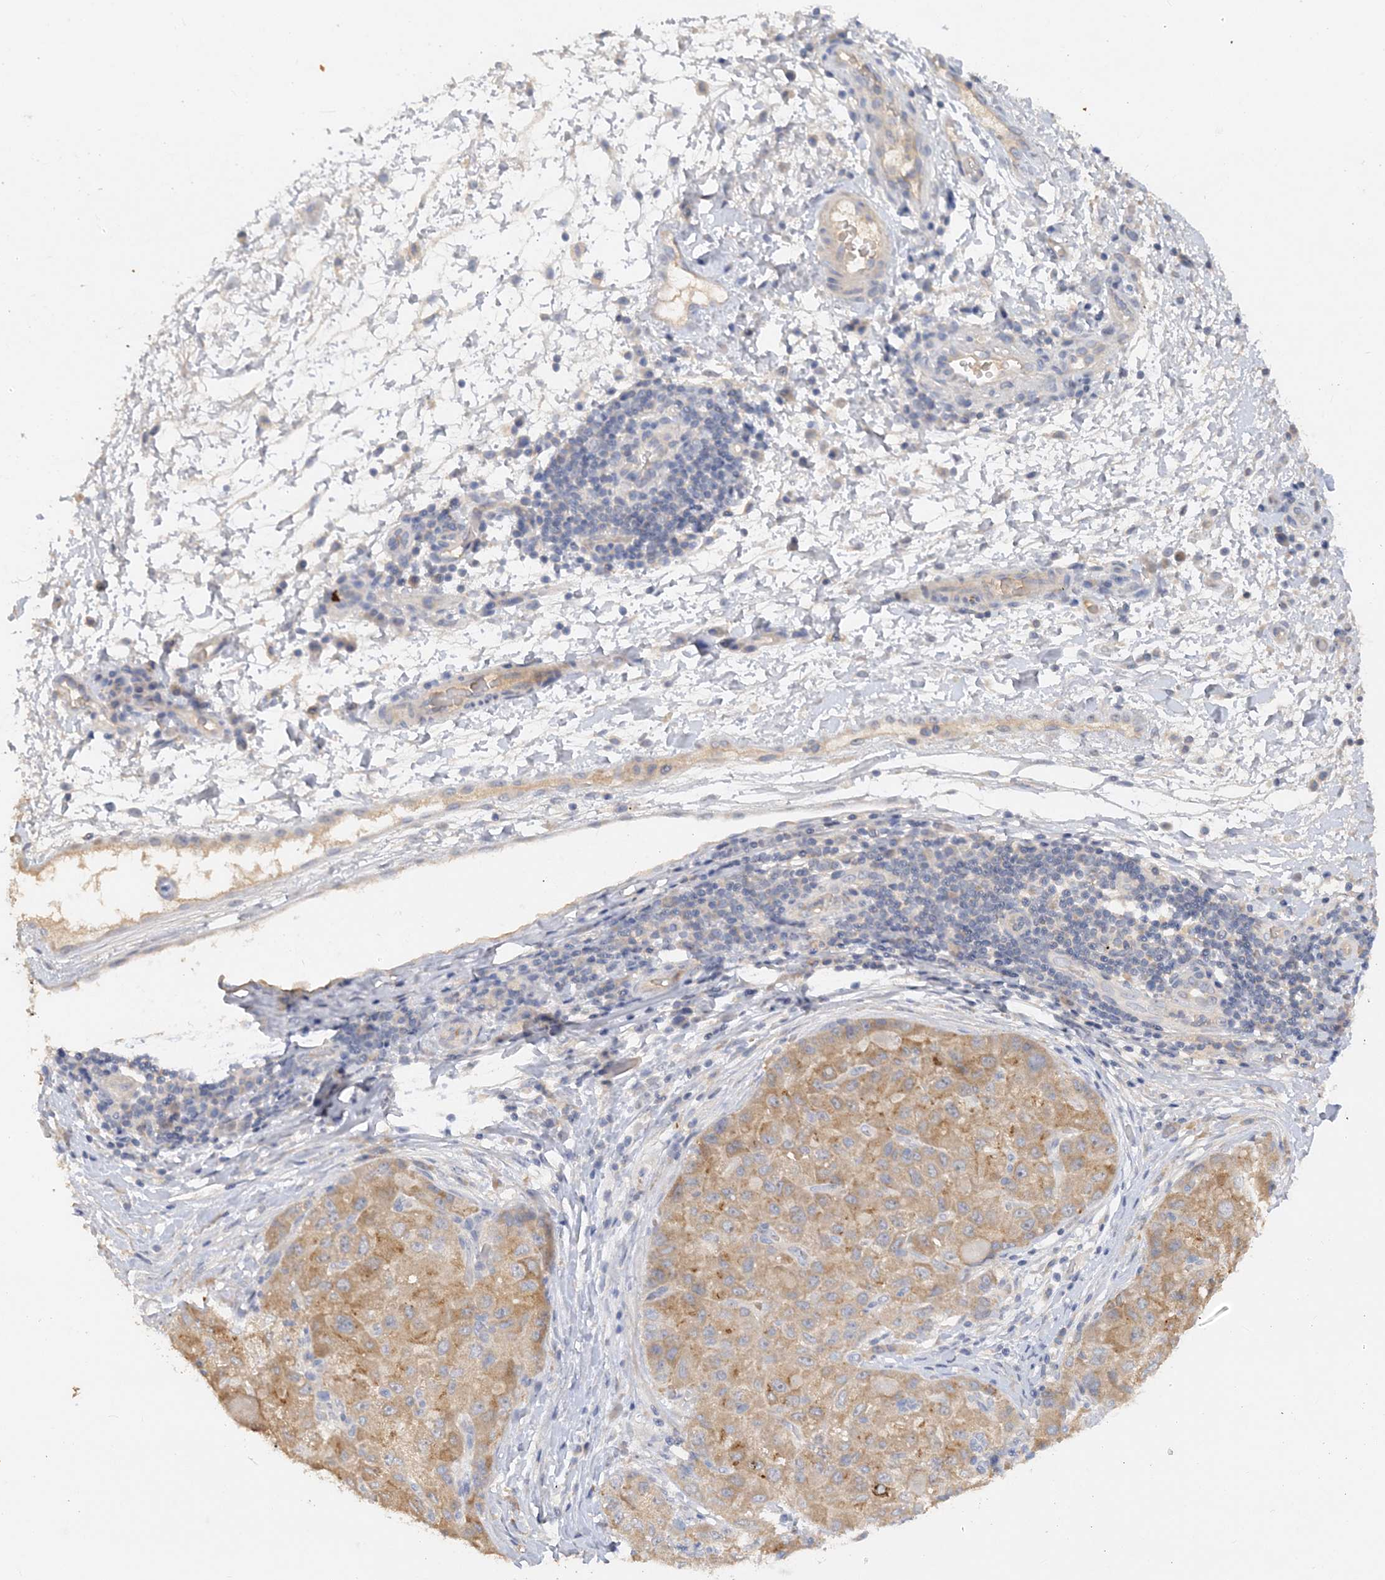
{"staining": {"intensity": "moderate", "quantity": ">75%", "location": "cytoplasmic/membranous"}, "tissue": "liver cancer", "cell_type": "Tumor cells", "image_type": "cancer", "snomed": [{"axis": "morphology", "description": "Carcinoma, Hepatocellular, NOS"}, {"axis": "topography", "description": "Liver"}], "caption": "Protein staining of liver hepatocellular carcinoma tissue exhibits moderate cytoplasmic/membranous positivity in approximately >75% of tumor cells. (DAB (3,3'-diaminobenzidine) IHC with brightfield microscopy, high magnification).", "gene": "GRINA", "patient": {"sex": "male", "age": 80}}